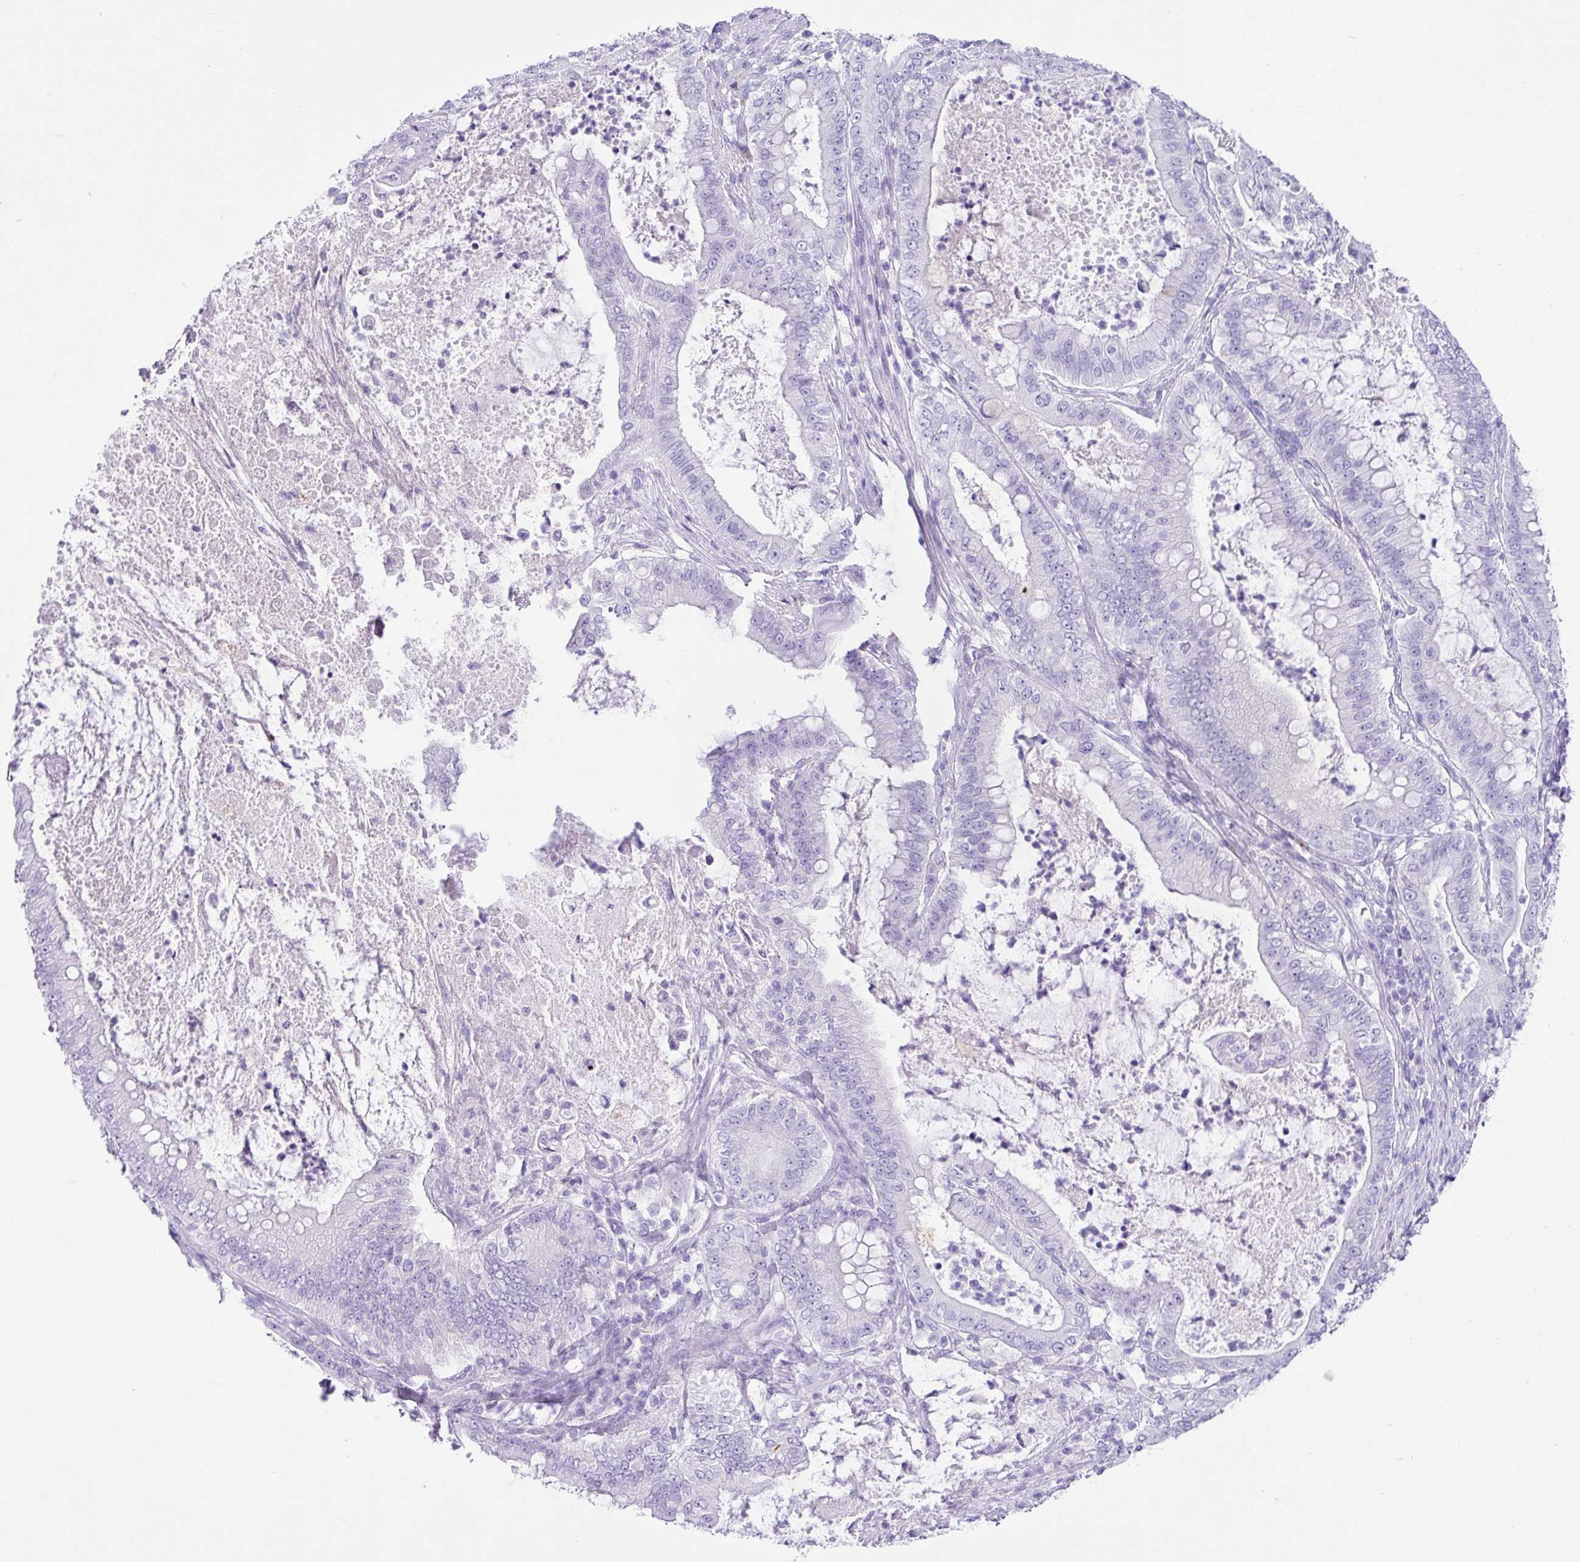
{"staining": {"intensity": "negative", "quantity": "none", "location": "none"}, "tissue": "pancreatic cancer", "cell_type": "Tumor cells", "image_type": "cancer", "snomed": [{"axis": "morphology", "description": "Adenocarcinoma, NOS"}, {"axis": "topography", "description": "Pancreas"}], "caption": "Adenocarcinoma (pancreatic) stained for a protein using immunohistochemistry (IHC) exhibits no expression tumor cells.", "gene": "ZG16", "patient": {"sex": "male", "age": 71}}